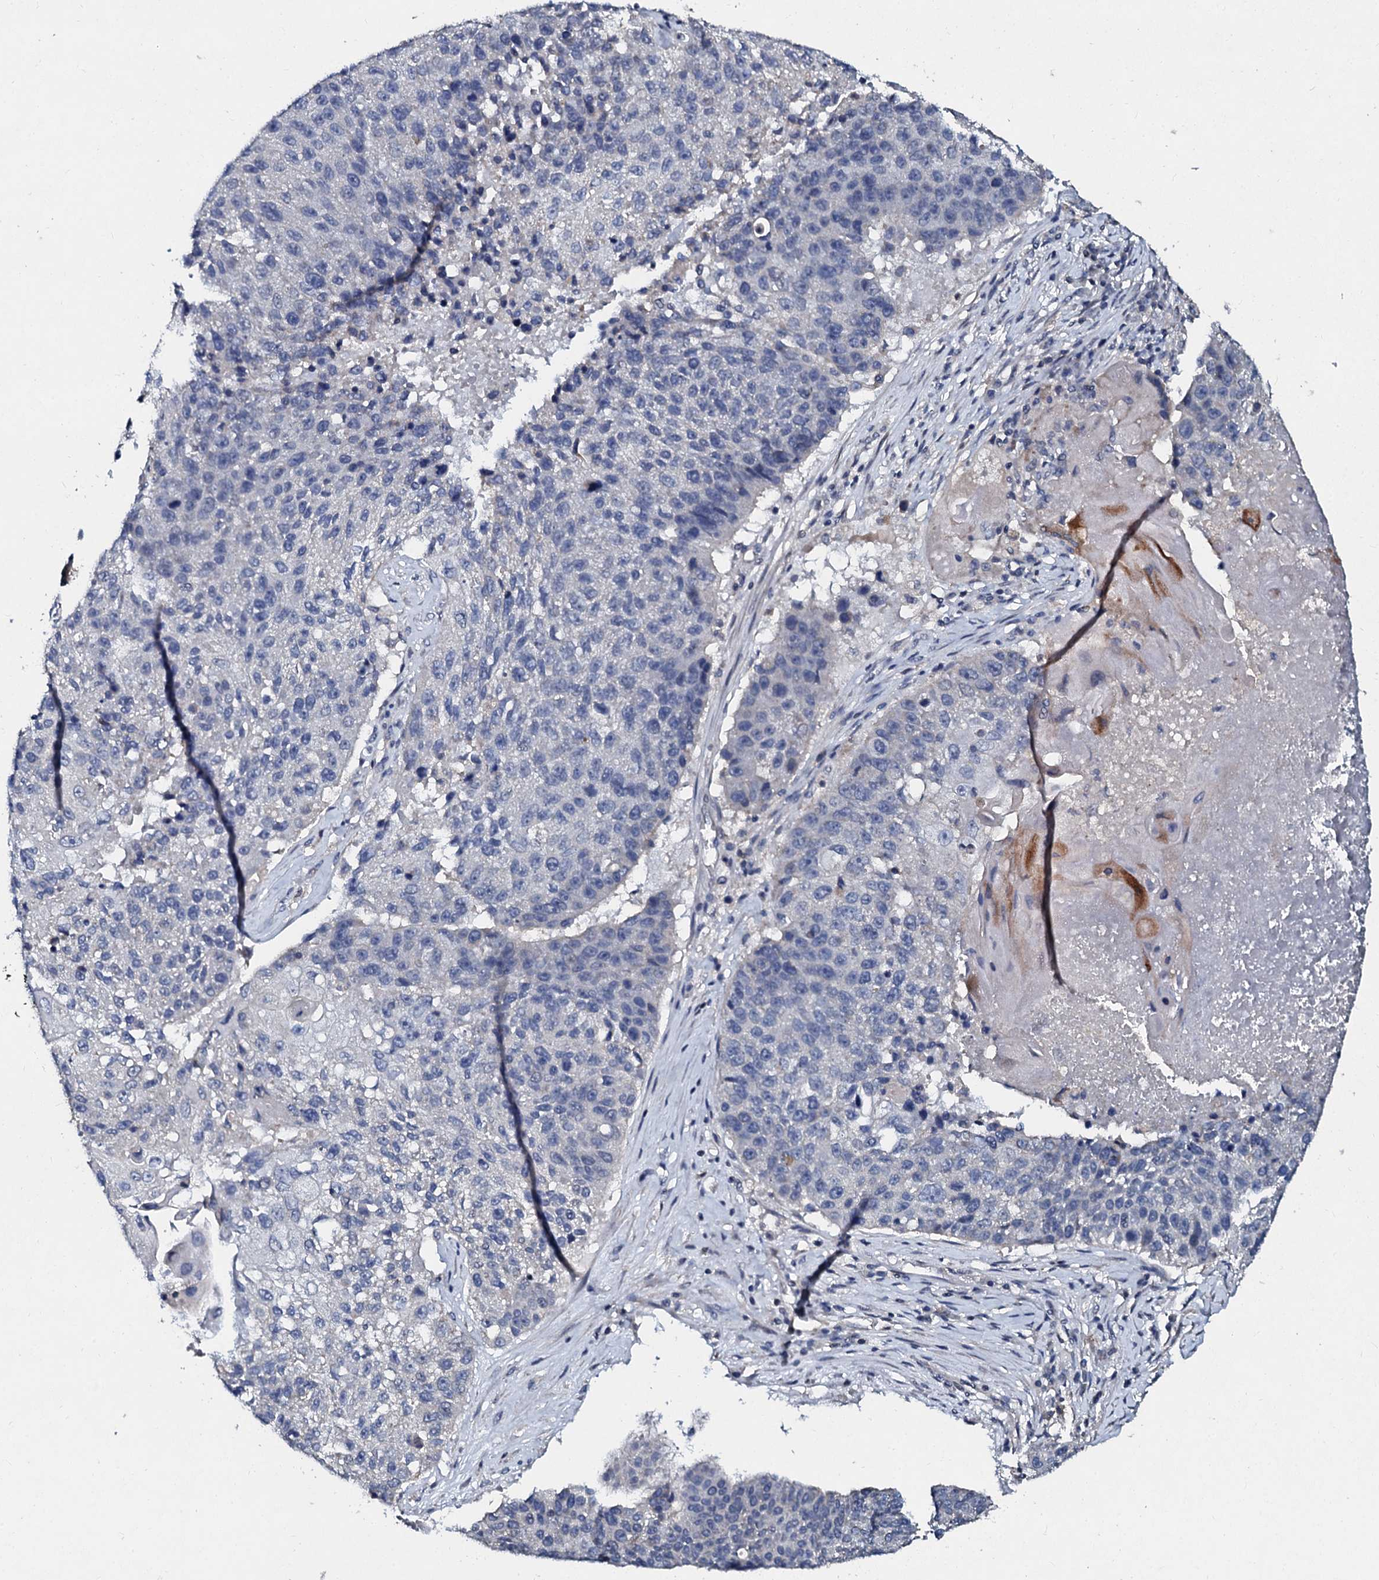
{"staining": {"intensity": "negative", "quantity": "none", "location": "none"}, "tissue": "lung cancer", "cell_type": "Tumor cells", "image_type": "cancer", "snomed": [{"axis": "morphology", "description": "Squamous cell carcinoma, NOS"}, {"axis": "topography", "description": "Lung"}], "caption": "High power microscopy histopathology image of an IHC photomicrograph of lung cancer, revealing no significant expression in tumor cells. The staining is performed using DAB brown chromogen with nuclei counter-stained in using hematoxylin.", "gene": "SLC37A4", "patient": {"sex": "male", "age": 61}}